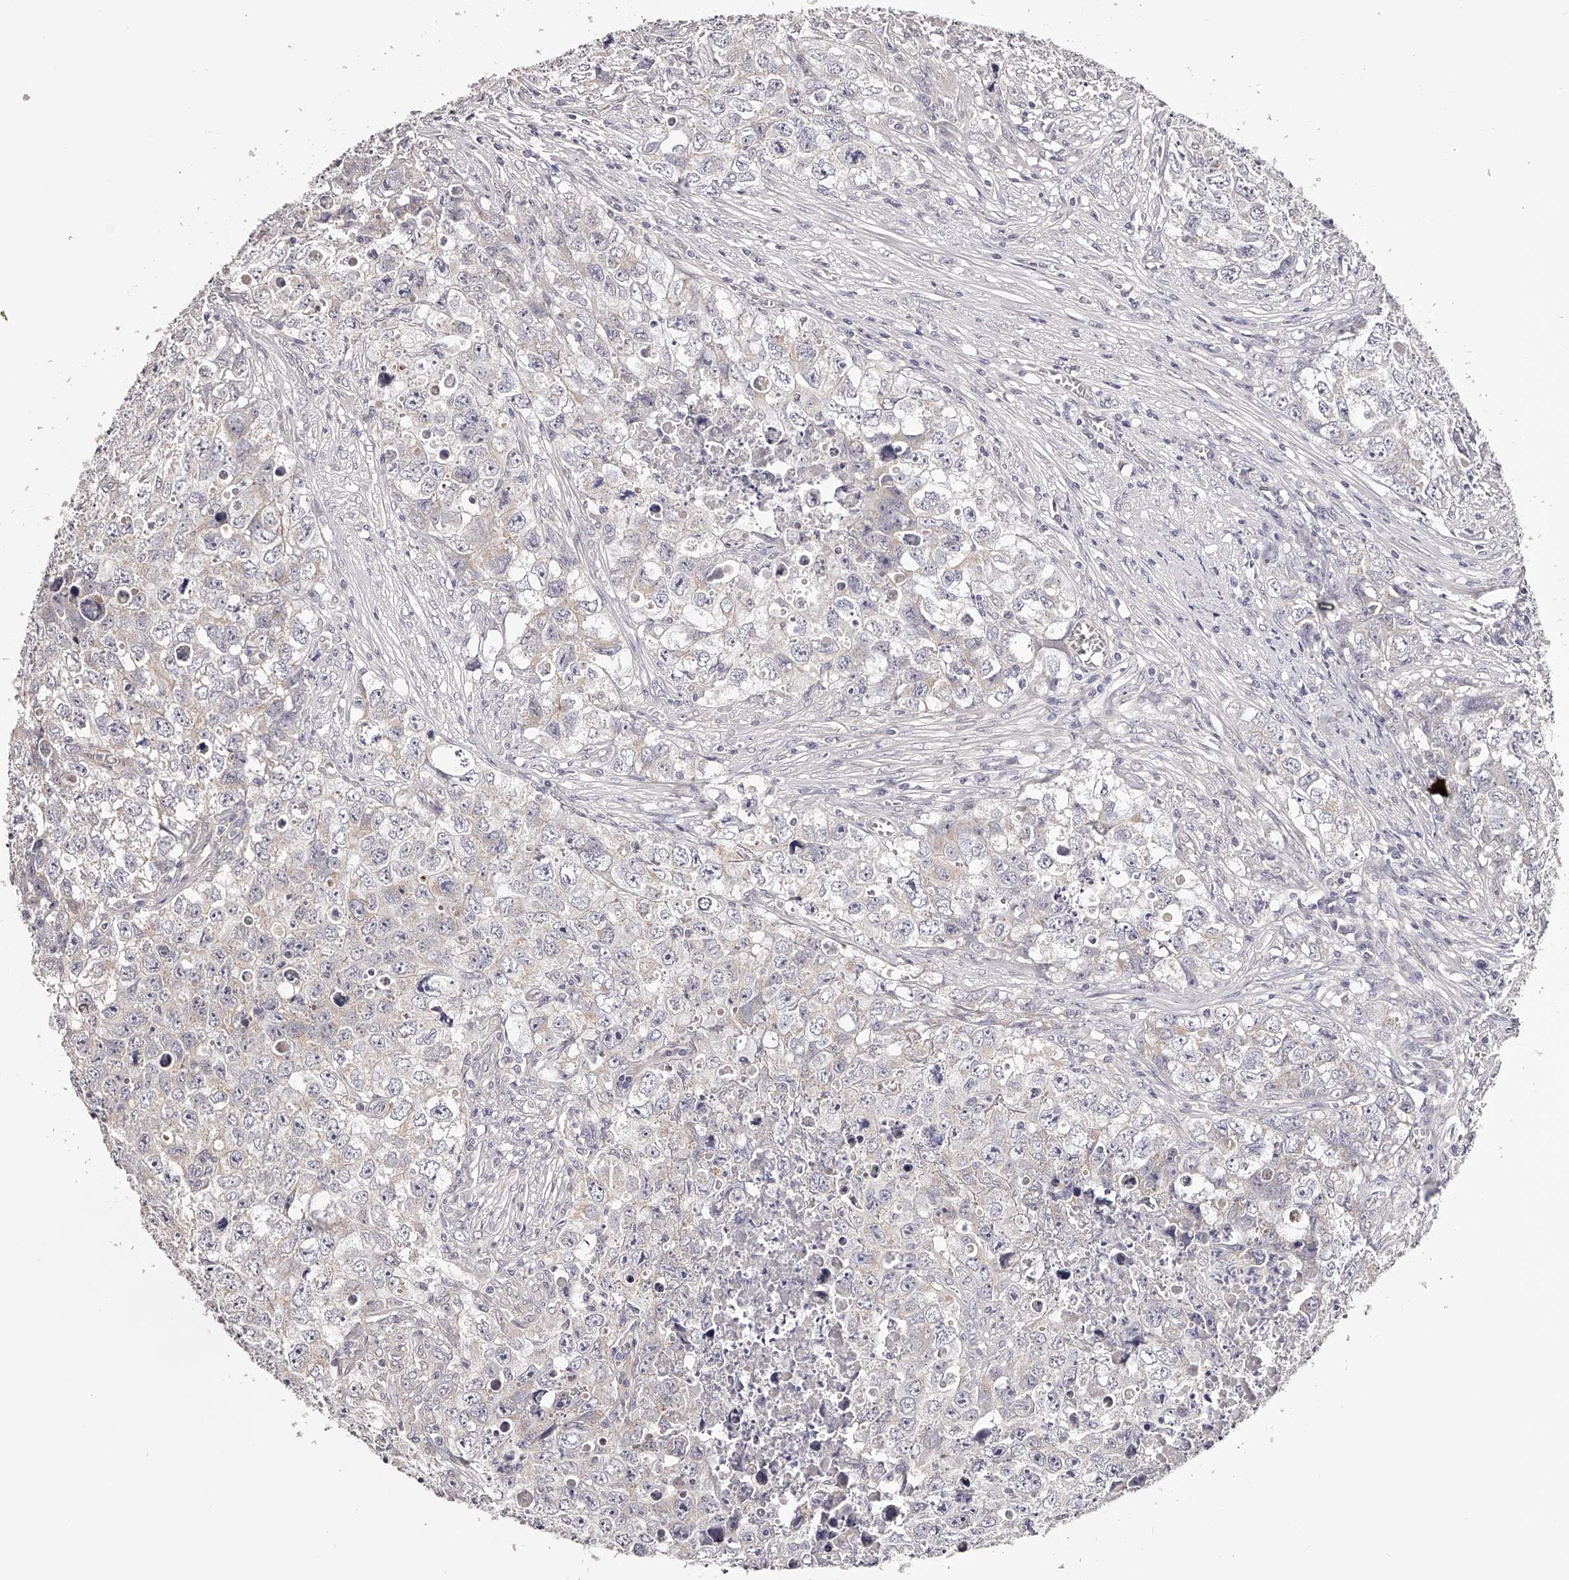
{"staining": {"intensity": "weak", "quantity": "25%-75%", "location": "cytoplasmic/membranous"}, "tissue": "testis cancer", "cell_type": "Tumor cells", "image_type": "cancer", "snomed": [{"axis": "morphology", "description": "Seminoma, NOS"}, {"axis": "morphology", "description": "Carcinoma, Embryonal, NOS"}, {"axis": "topography", "description": "Testis"}], "caption": "Immunohistochemistry (IHC) photomicrograph of human testis cancer (embryonal carcinoma) stained for a protein (brown), which shows low levels of weak cytoplasmic/membranous staining in approximately 25%-75% of tumor cells.", "gene": "ODF2L", "patient": {"sex": "male", "age": 43}}